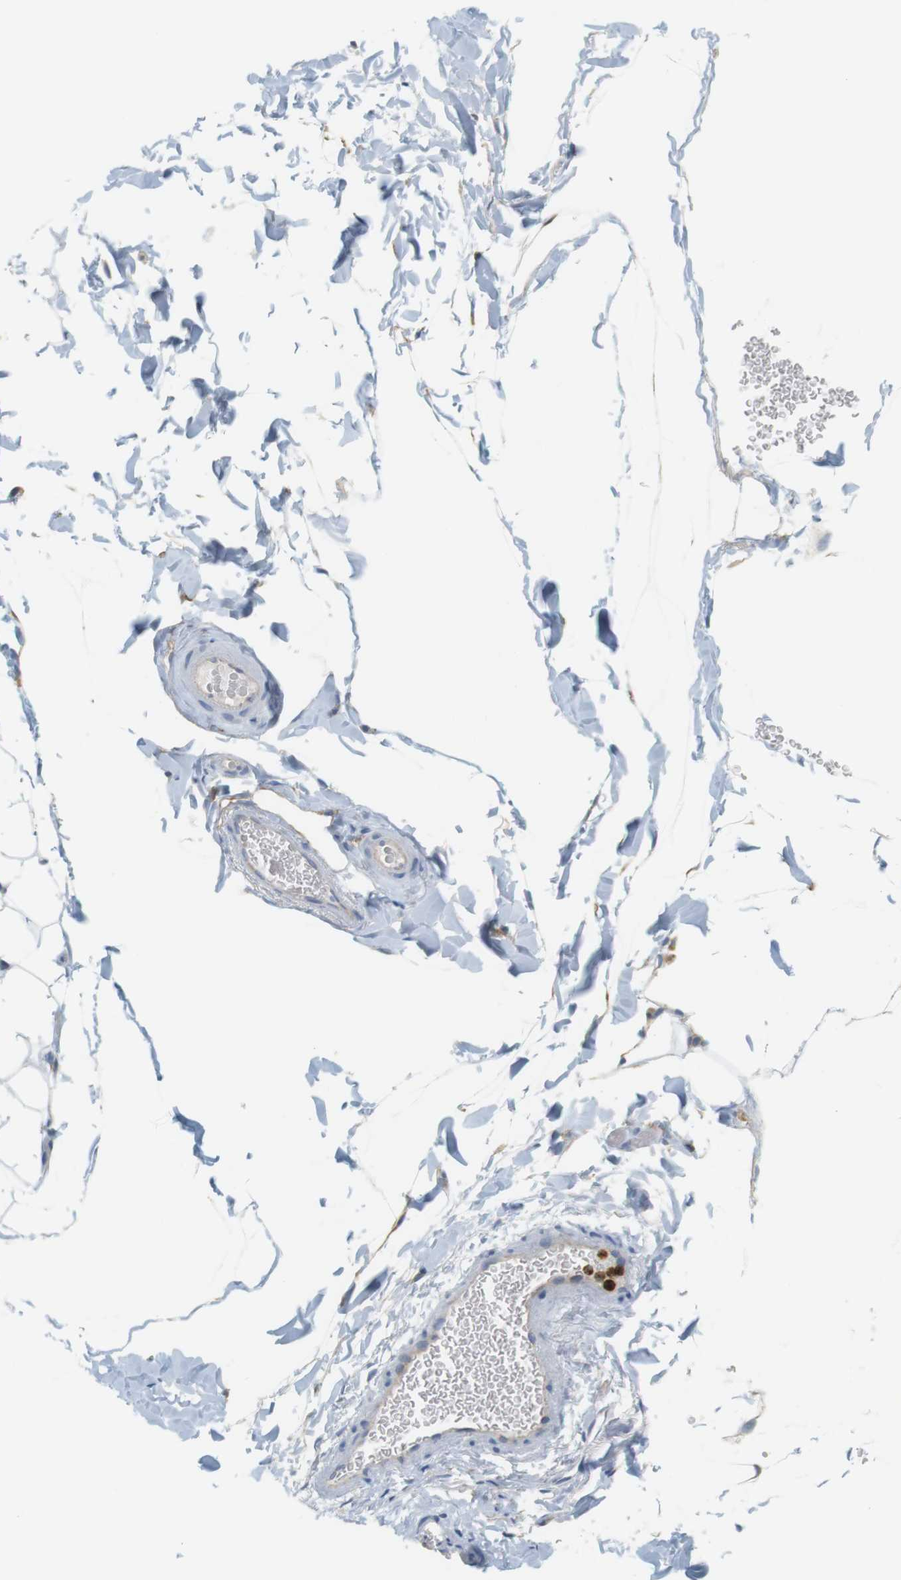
{"staining": {"intensity": "negative", "quantity": "none", "location": "none"}, "tissue": "adipose tissue", "cell_type": "Adipocytes", "image_type": "normal", "snomed": [{"axis": "morphology", "description": "Normal tissue, NOS"}, {"axis": "topography", "description": "Soft tissue"}], "caption": "DAB (3,3'-diaminobenzidine) immunohistochemical staining of benign human adipose tissue demonstrates no significant staining in adipocytes. The staining was performed using DAB to visualize the protein expression in brown, while the nuclei were stained in blue with hematoxylin (Magnification: 20x).", "gene": "SIRPA", "patient": {"sex": "male", "age": 26}}